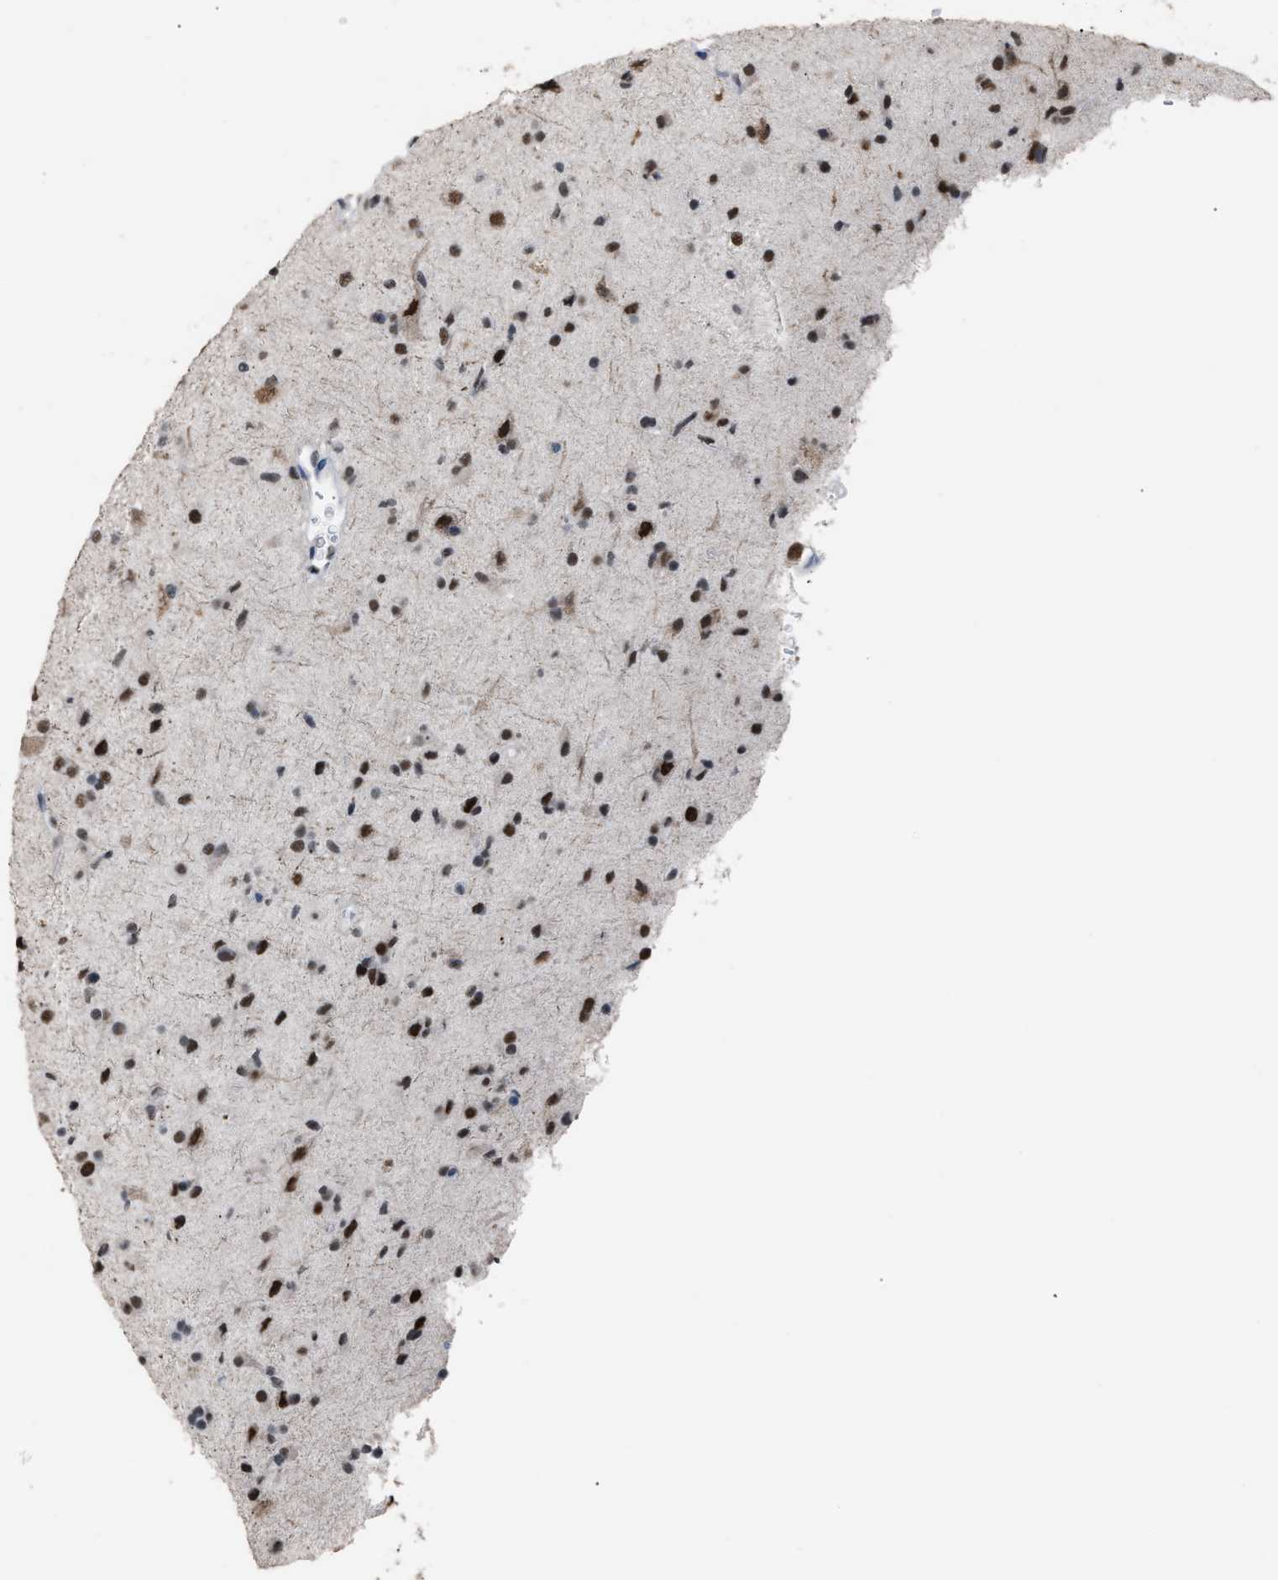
{"staining": {"intensity": "strong", "quantity": ">75%", "location": "nuclear"}, "tissue": "glioma", "cell_type": "Tumor cells", "image_type": "cancer", "snomed": [{"axis": "morphology", "description": "Glioma, malignant, Low grade"}, {"axis": "topography", "description": "Brain"}], "caption": "Protein staining of low-grade glioma (malignant) tissue reveals strong nuclear staining in approximately >75% of tumor cells.", "gene": "CCAR2", "patient": {"sex": "male", "age": 65}}